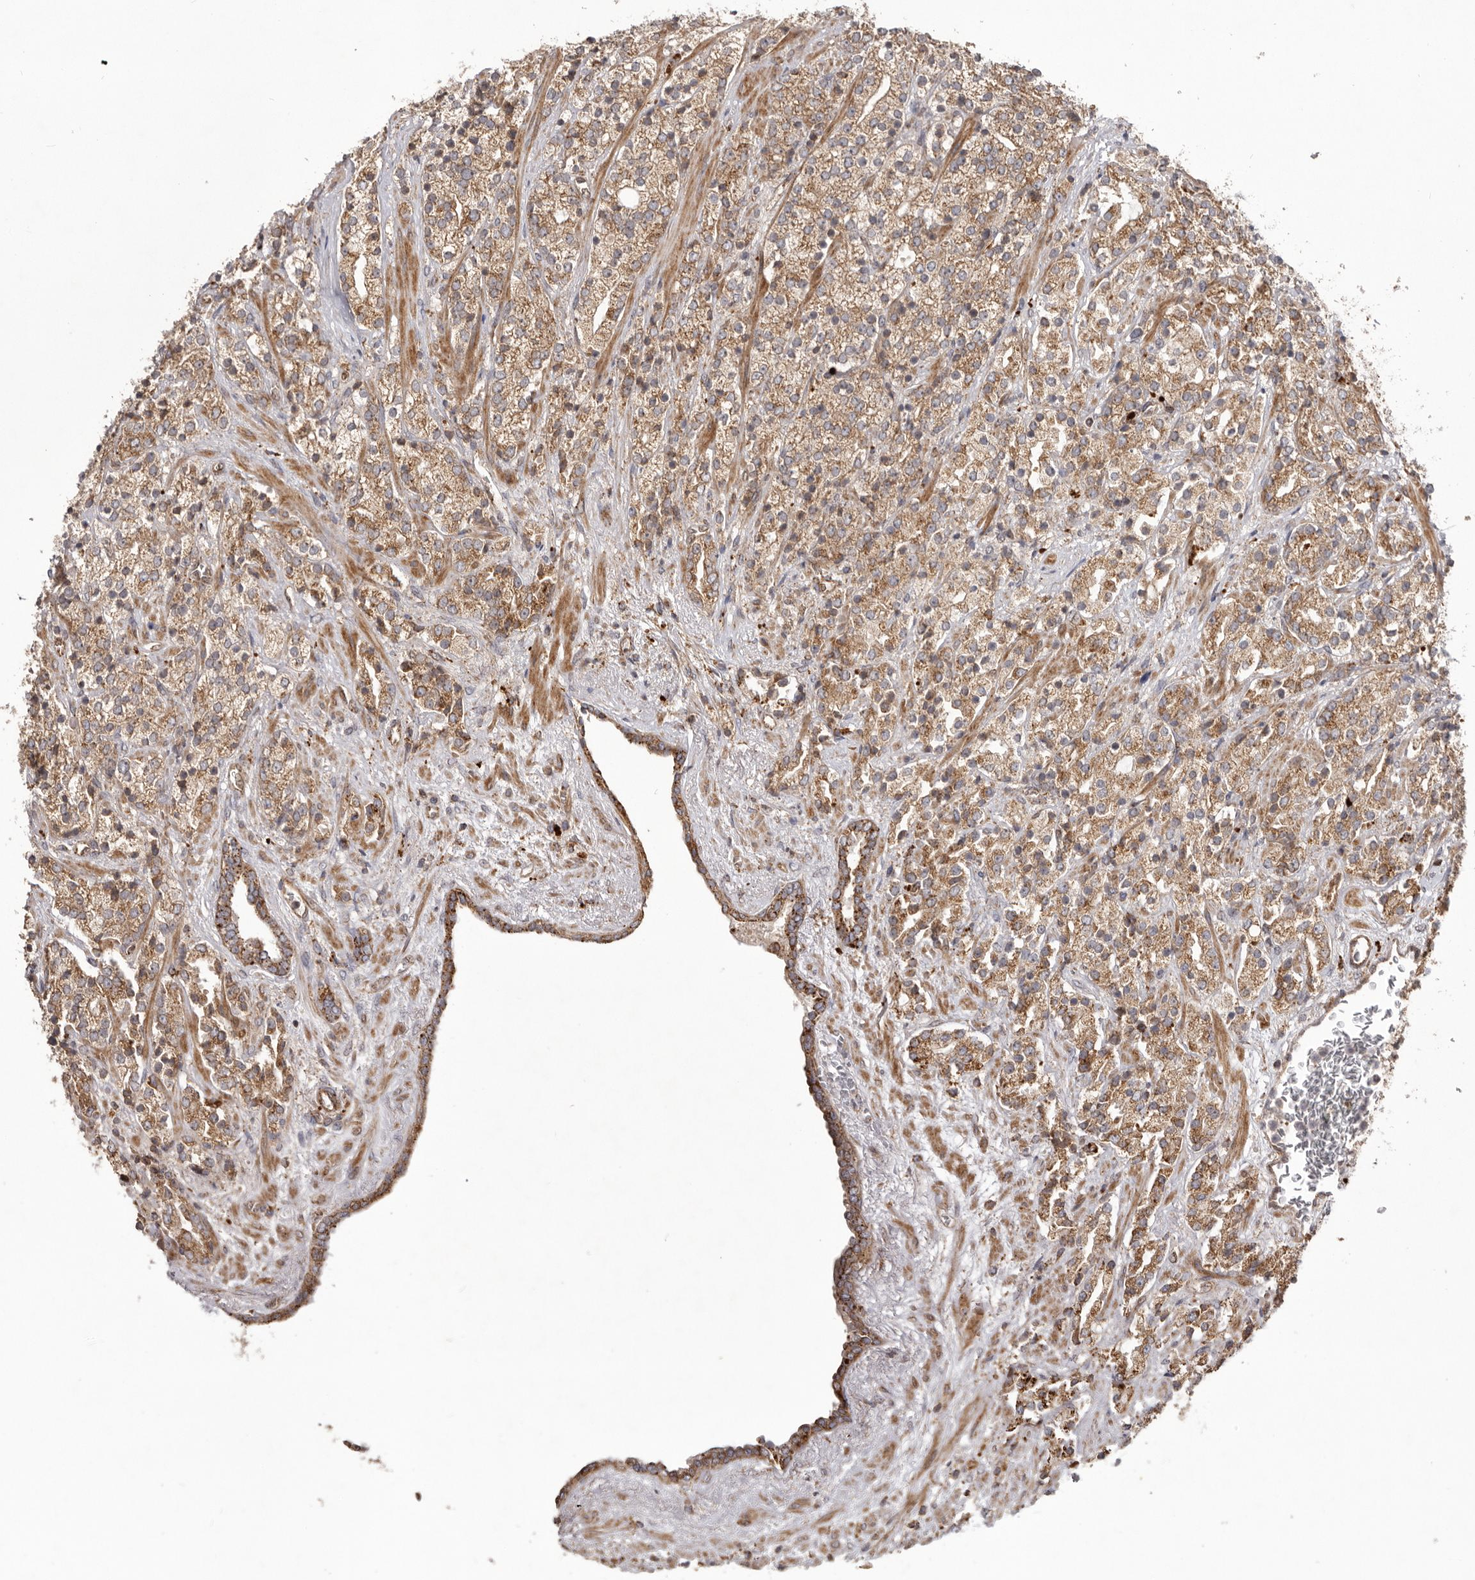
{"staining": {"intensity": "moderate", "quantity": ">75%", "location": "cytoplasmic/membranous"}, "tissue": "prostate cancer", "cell_type": "Tumor cells", "image_type": "cancer", "snomed": [{"axis": "morphology", "description": "Adenocarcinoma, High grade"}, {"axis": "topography", "description": "Prostate"}], "caption": "The histopathology image exhibits staining of adenocarcinoma (high-grade) (prostate), revealing moderate cytoplasmic/membranous protein positivity (brown color) within tumor cells.", "gene": "NUP43", "patient": {"sex": "male", "age": 71}}